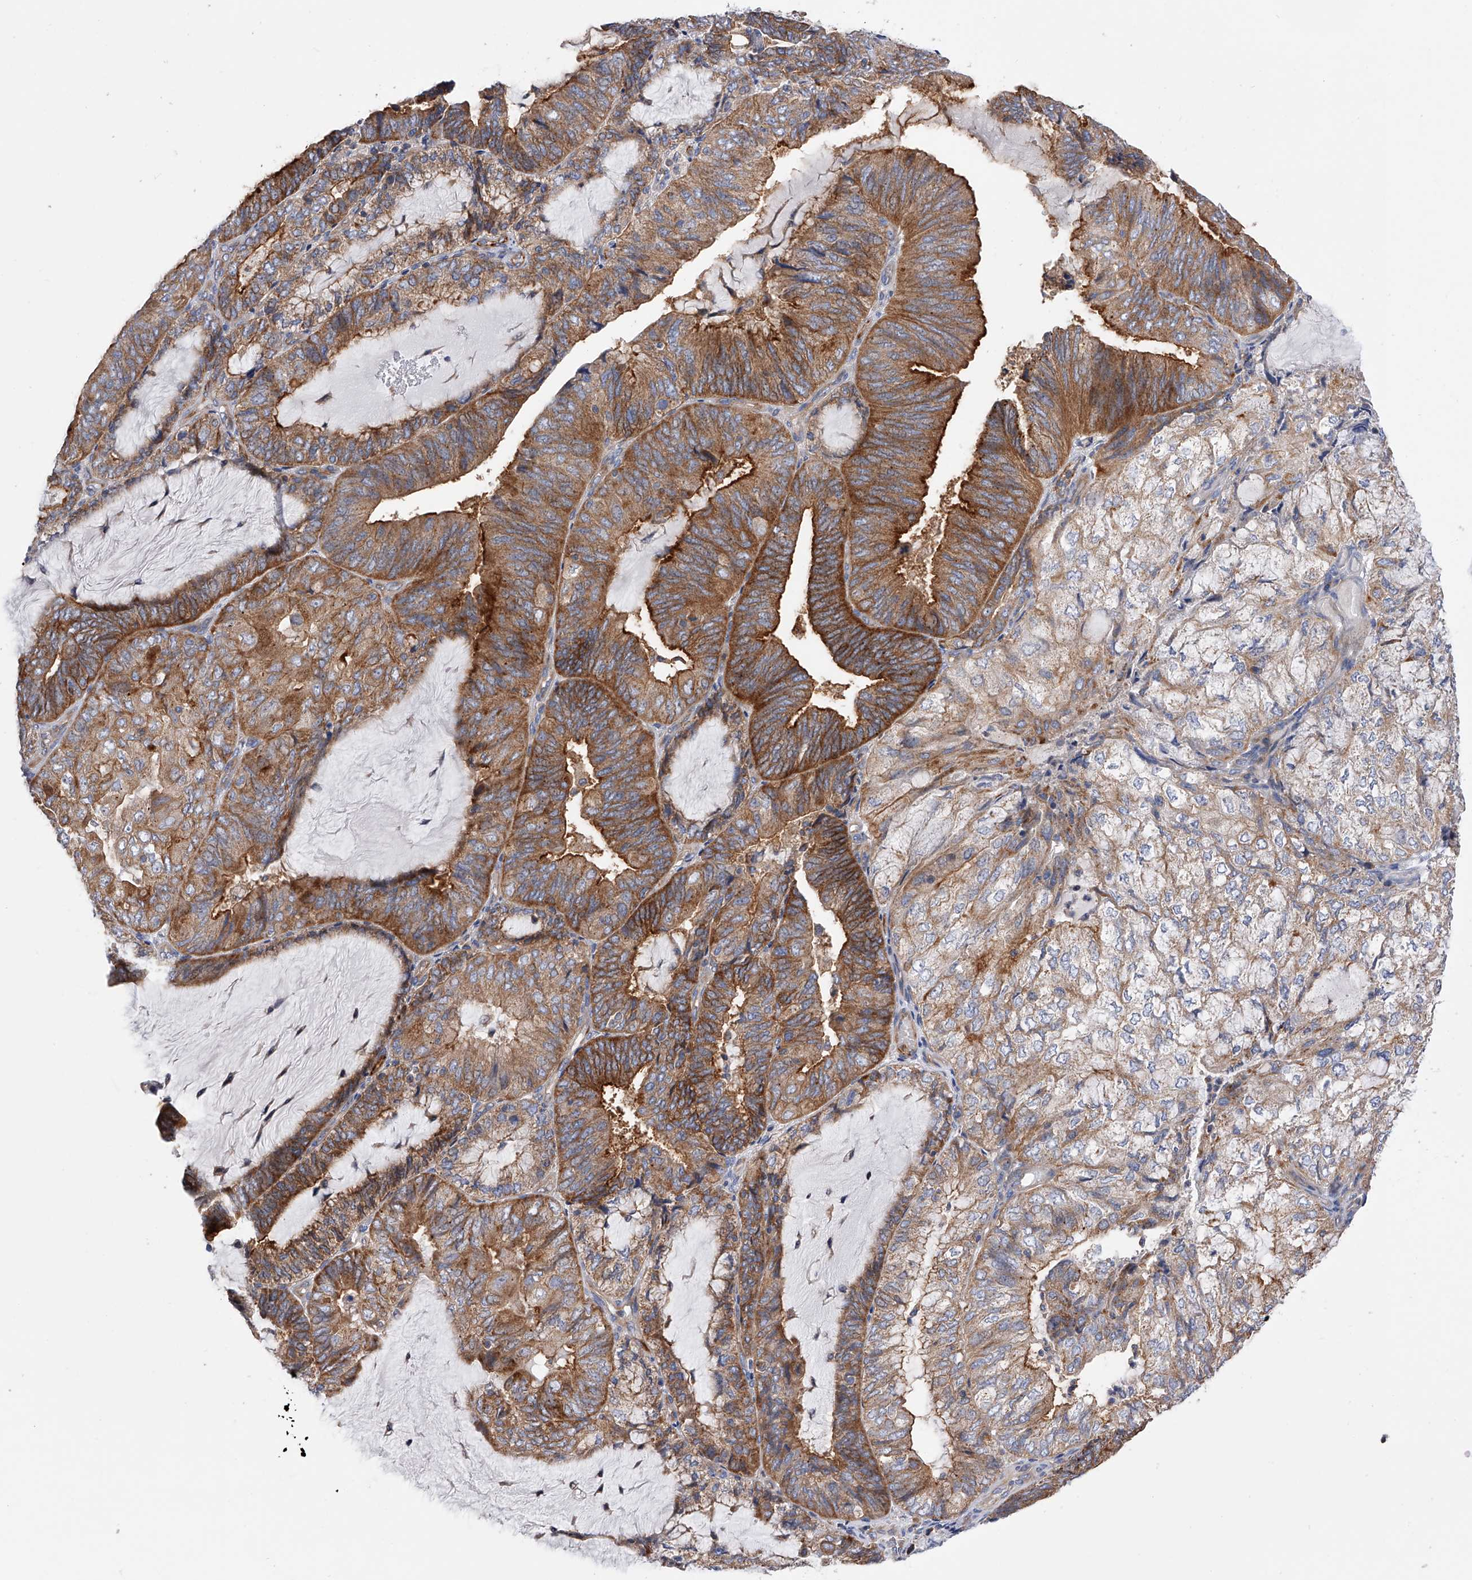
{"staining": {"intensity": "moderate", "quantity": ">75%", "location": "cytoplasmic/membranous"}, "tissue": "endometrial cancer", "cell_type": "Tumor cells", "image_type": "cancer", "snomed": [{"axis": "morphology", "description": "Adenocarcinoma, NOS"}, {"axis": "topography", "description": "Endometrium"}], "caption": "Protein analysis of endometrial cancer tissue exhibits moderate cytoplasmic/membranous staining in about >75% of tumor cells.", "gene": "MLYCD", "patient": {"sex": "female", "age": 81}}